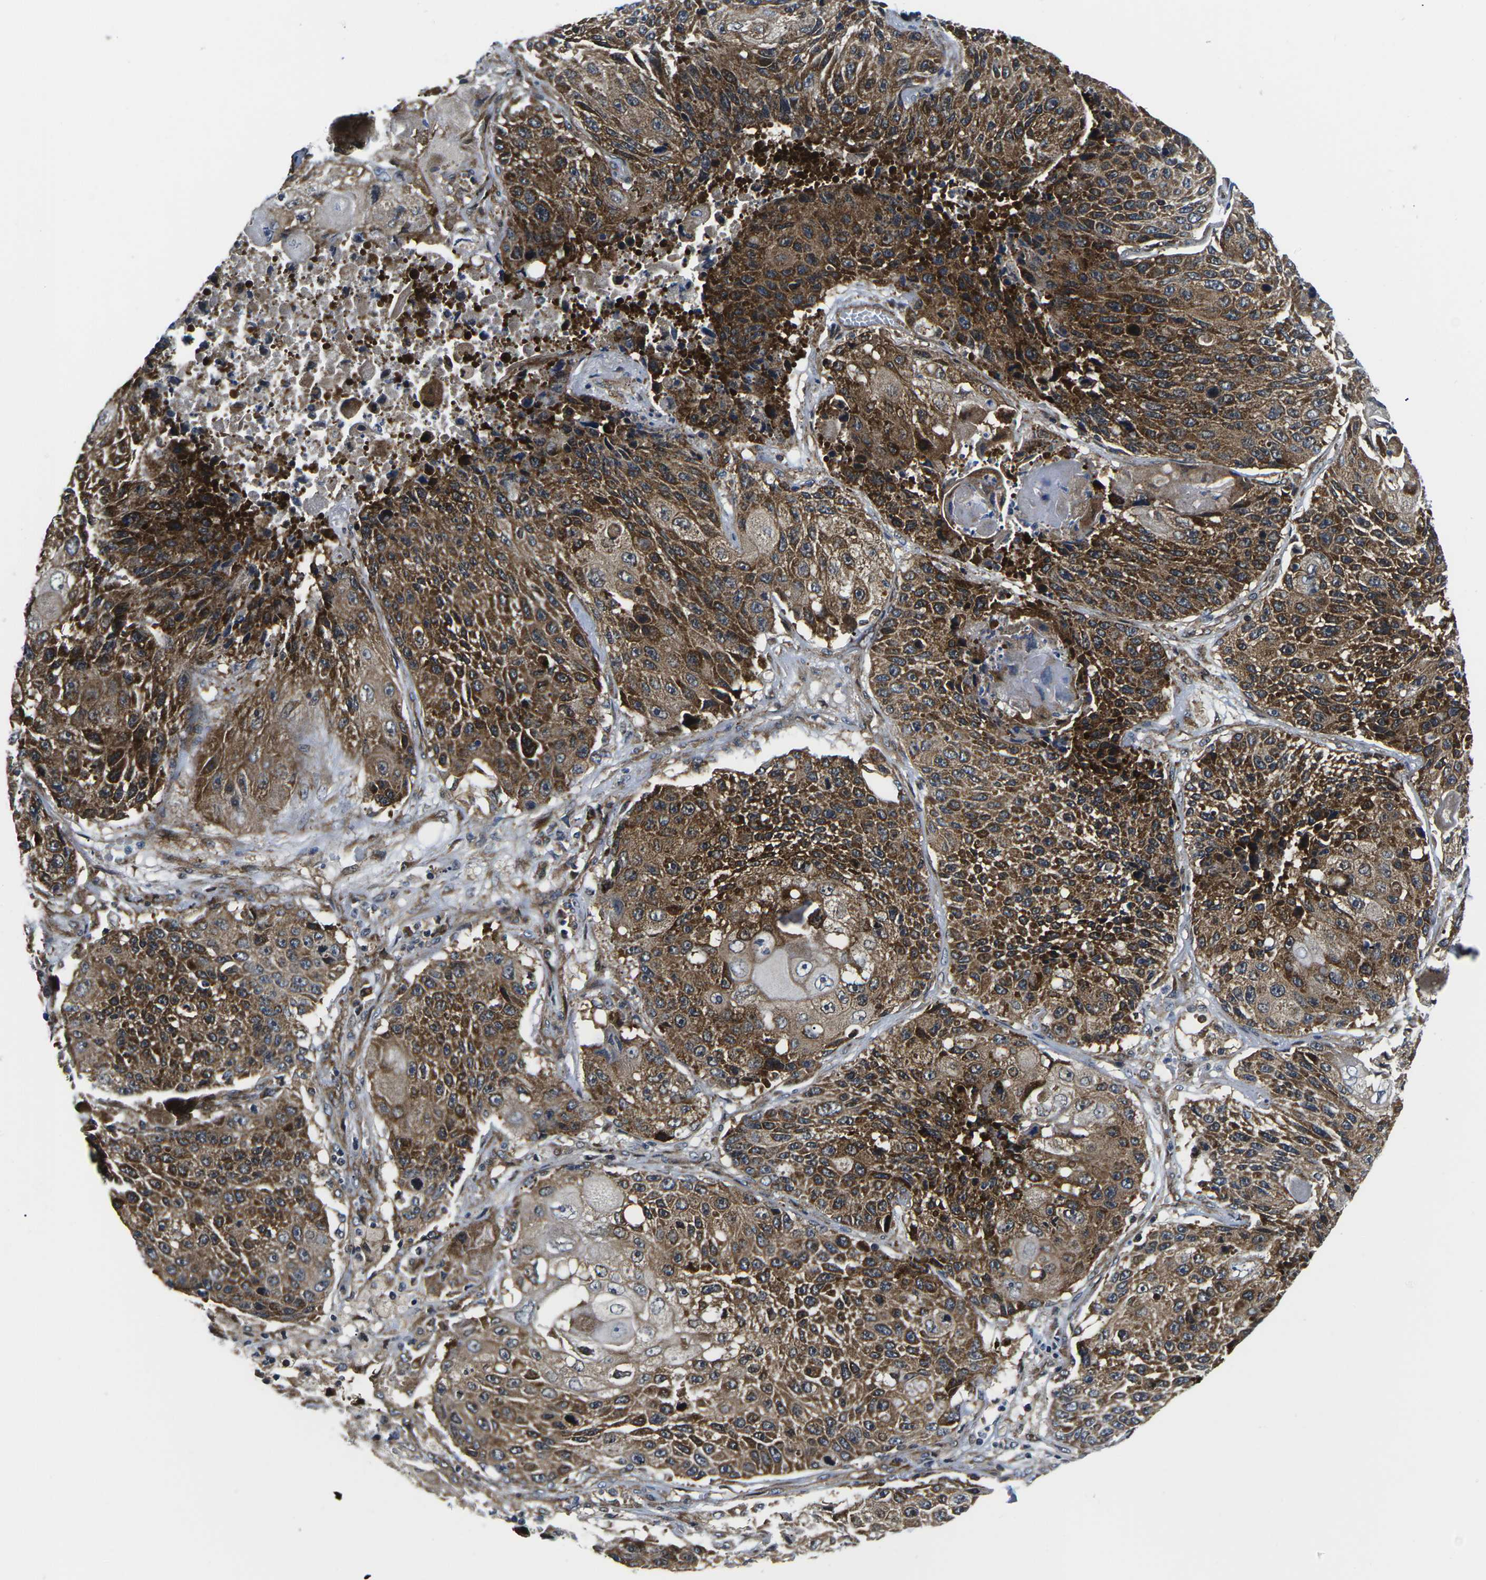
{"staining": {"intensity": "strong", "quantity": ">75%", "location": "cytoplasmic/membranous"}, "tissue": "lung cancer", "cell_type": "Tumor cells", "image_type": "cancer", "snomed": [{"axis": "morphology", "description": "Squamous cell carcinoma, NOS"}, {"axis": "topography", "description": "Lung"}], "caption": "The photomicrograph shows a brown stain indicating the presence of a protein in the cytoplasmic/membranous of tumor cells in lung squamous cell carcinoma.", "gene": "EIF4E", "patient": {"sex": "male", "age": 61}}